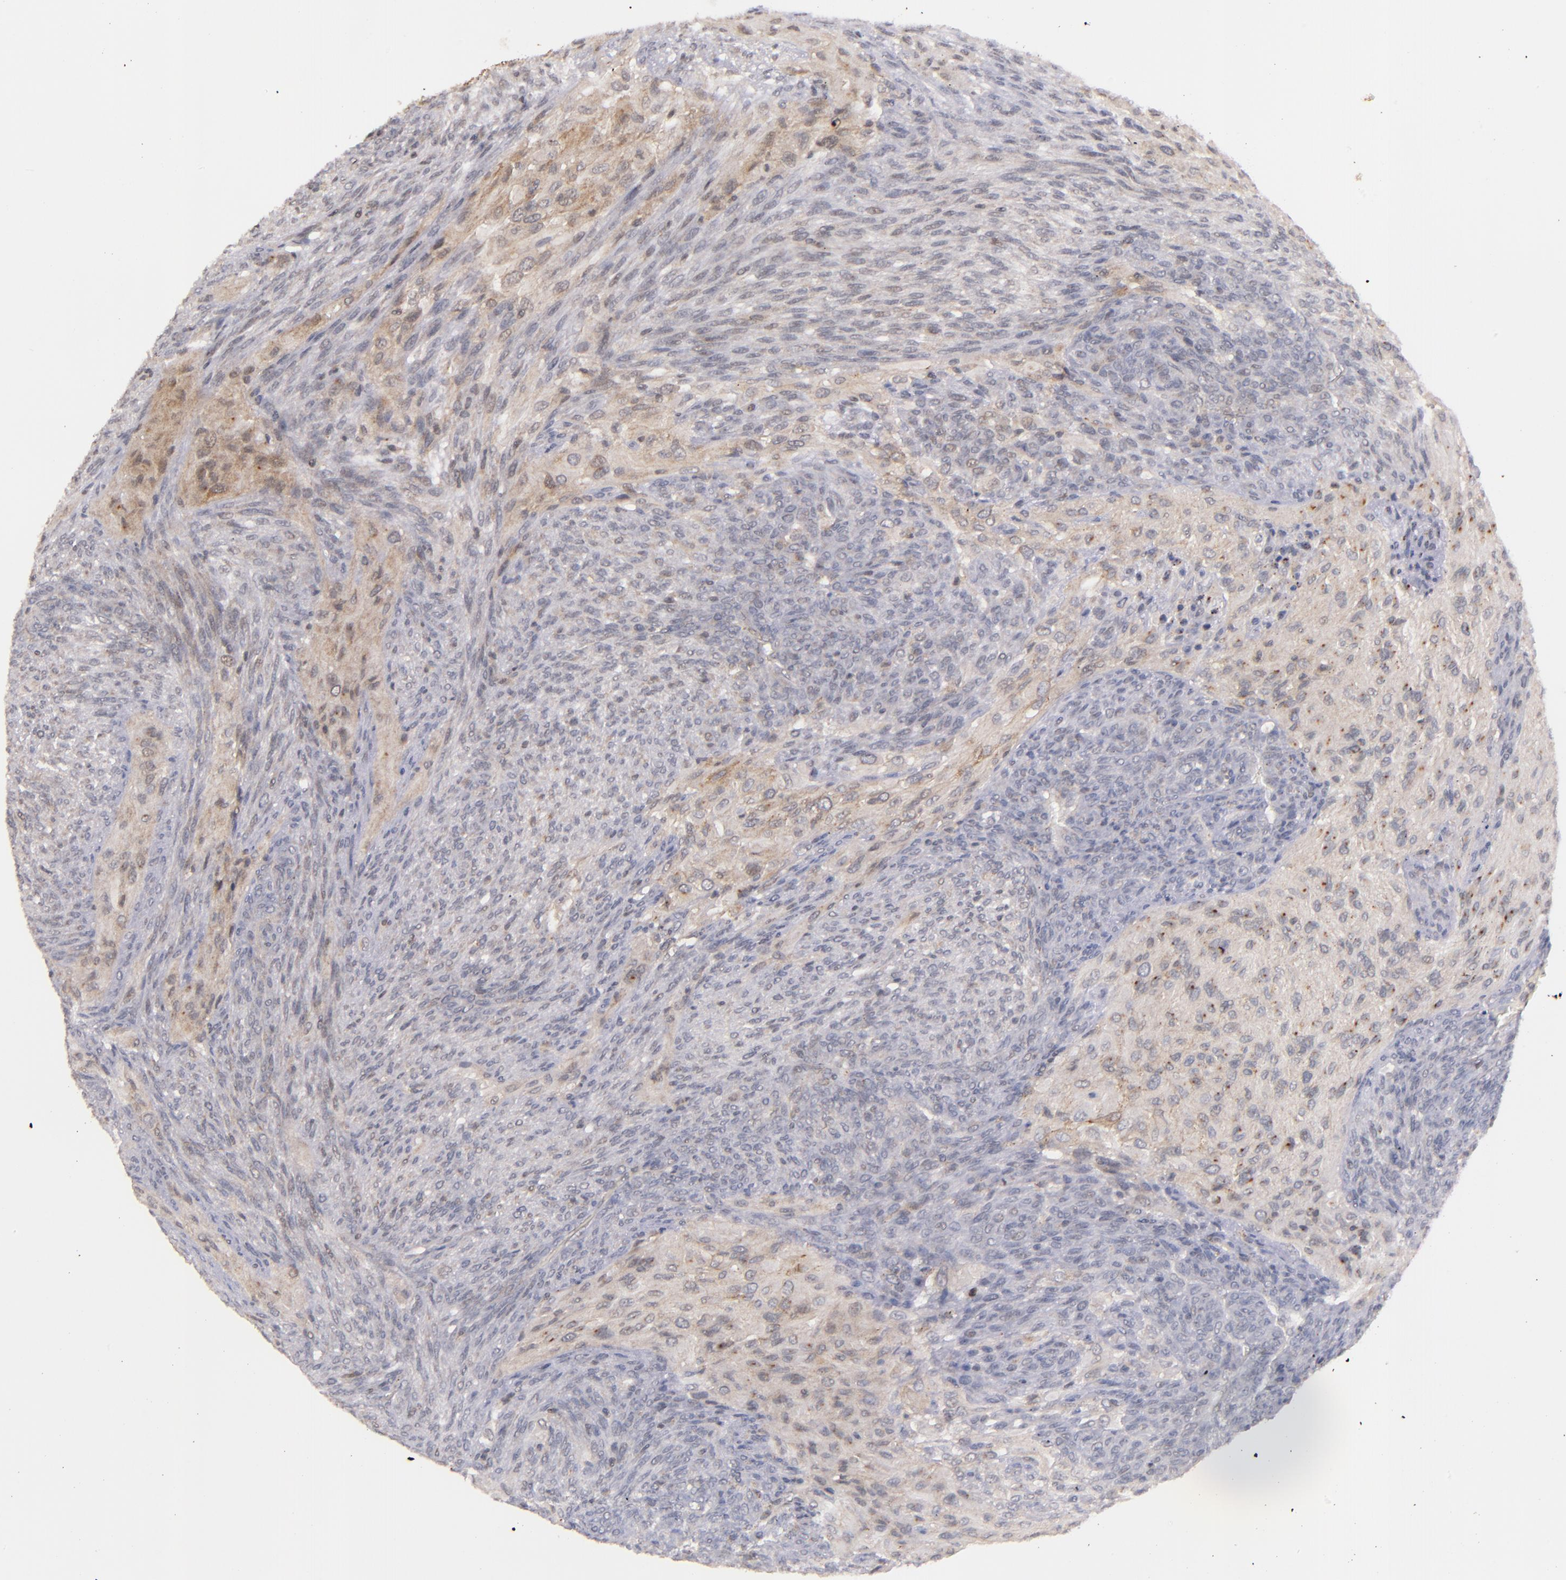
{"staining": {"intensity": "weak", "quantity": "25%-75%", "location": "cytoplasmic/membranous"}, "tissue": "glioma", "cell_type": "Tumor cells", "image_type": "cancer", "snomed": [{"axis": "morphology", "description": "Glioma, malignant, High grade"}, {"axis": "topography", "description": "Cerebral cortex"}], "caption": "Immunohistochemical staining of malignant glioma (high-grade) displays low levels of weak cytoplasmic/membranous positivity in about 25%-75% of tumor cells. Nuclei are stained in blue.", "gene": "SYP", "patient": {"sex": "female", "age": 55}}